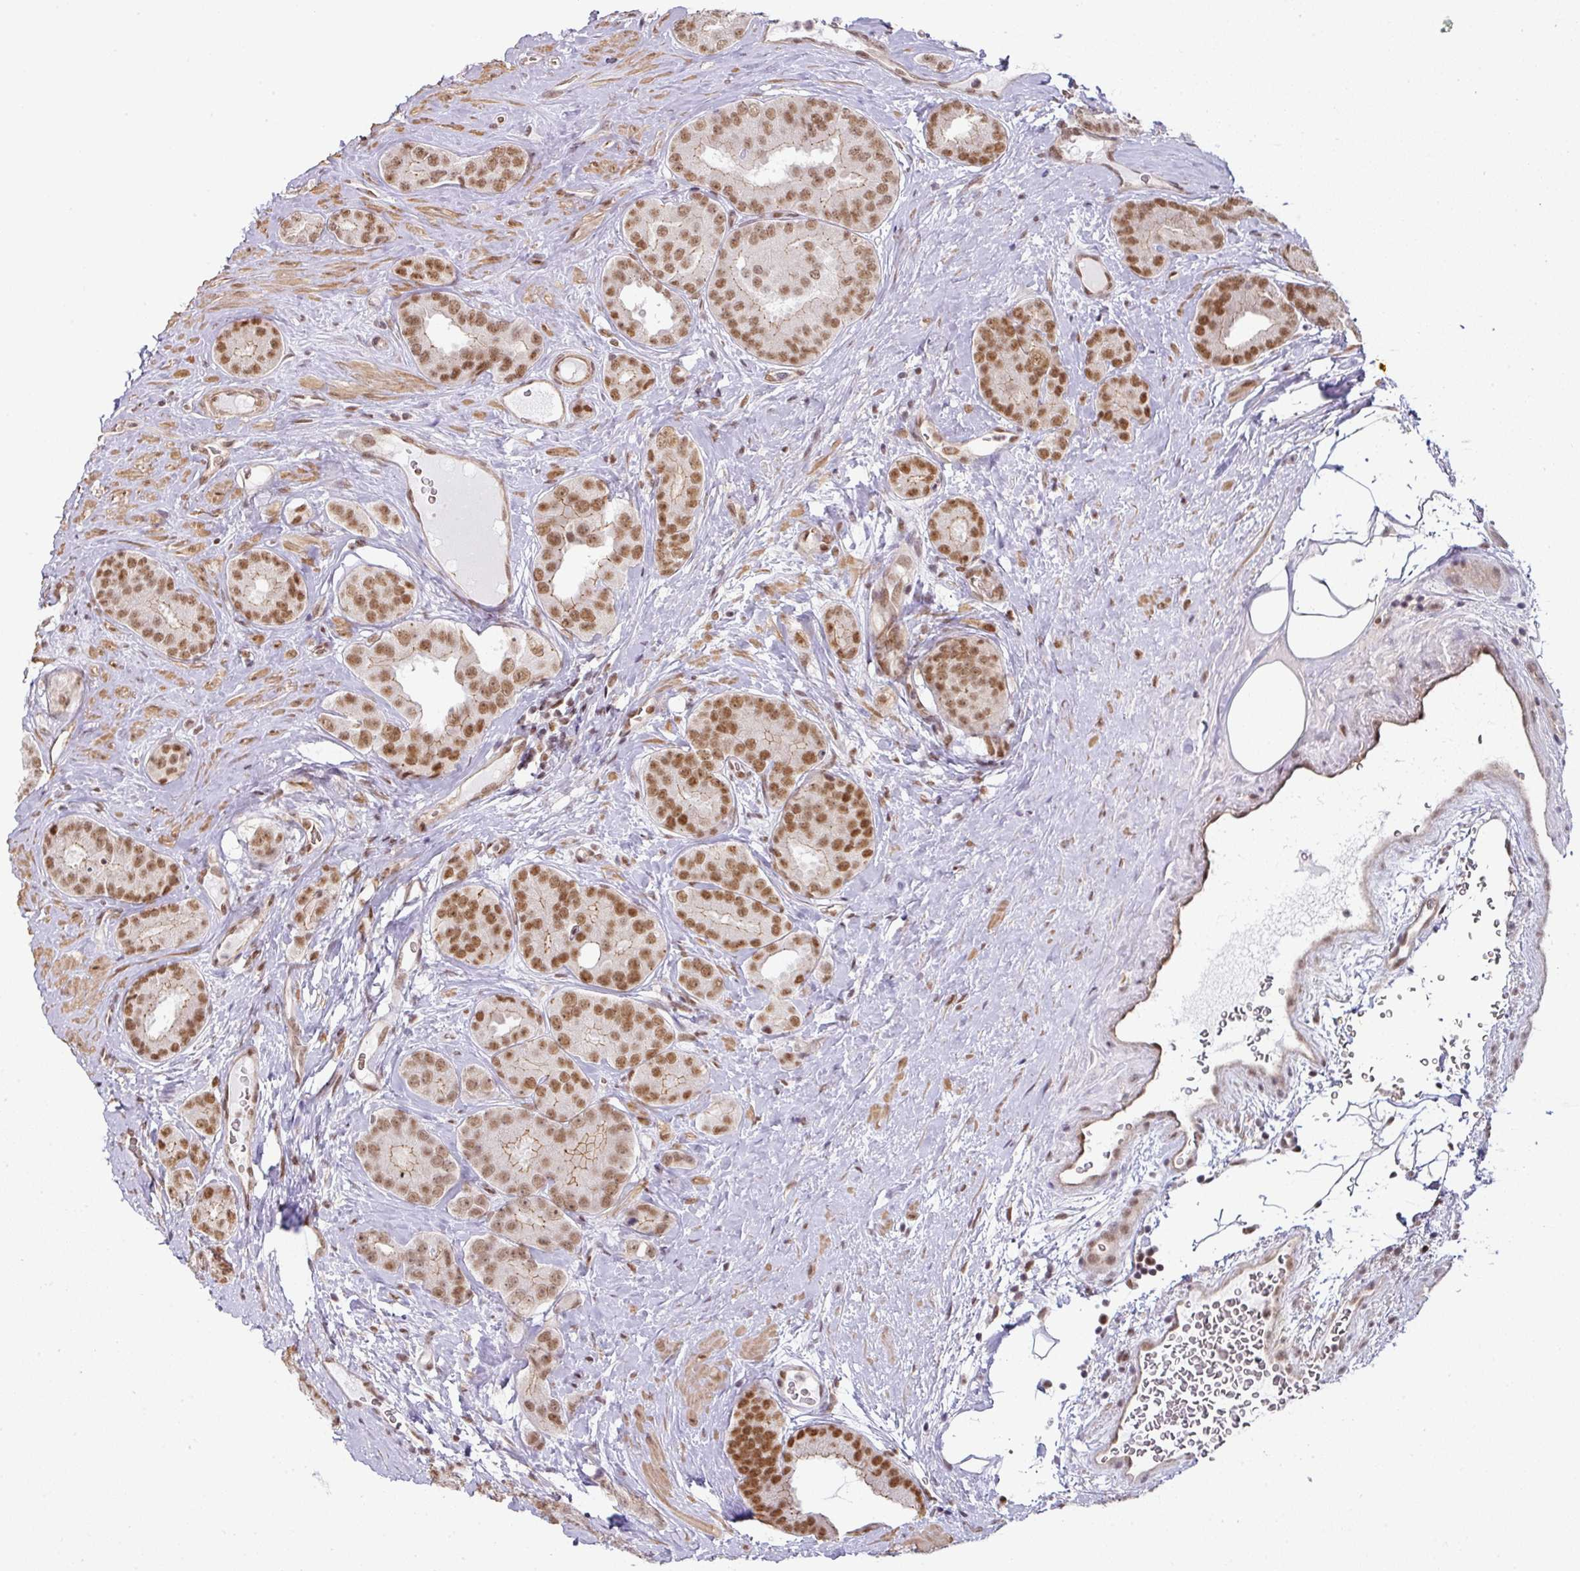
{"staining": {"intensity": "moderate", "quantity": ">75%", "location": "nuclear"}, "tissue": "prostate cancer", "cell_type": "Tumor cells", "image_type": "cancer", "snomed": [{"axis": "morphology", "description": "Adenocarcinoma, High grade"}, {"axis": "topography", "description": "Prostate"}], "caption": "Protein expression analysis of high-grade adenocarcinoma (prostate) shows moderate nuclear staining in approximately >75% of tumor cells. (brown staining indicates protein expression, while blue staining denotes nuclei).", "gene": "NCOA5", "patient": {"sex": "male", "age": 63}}